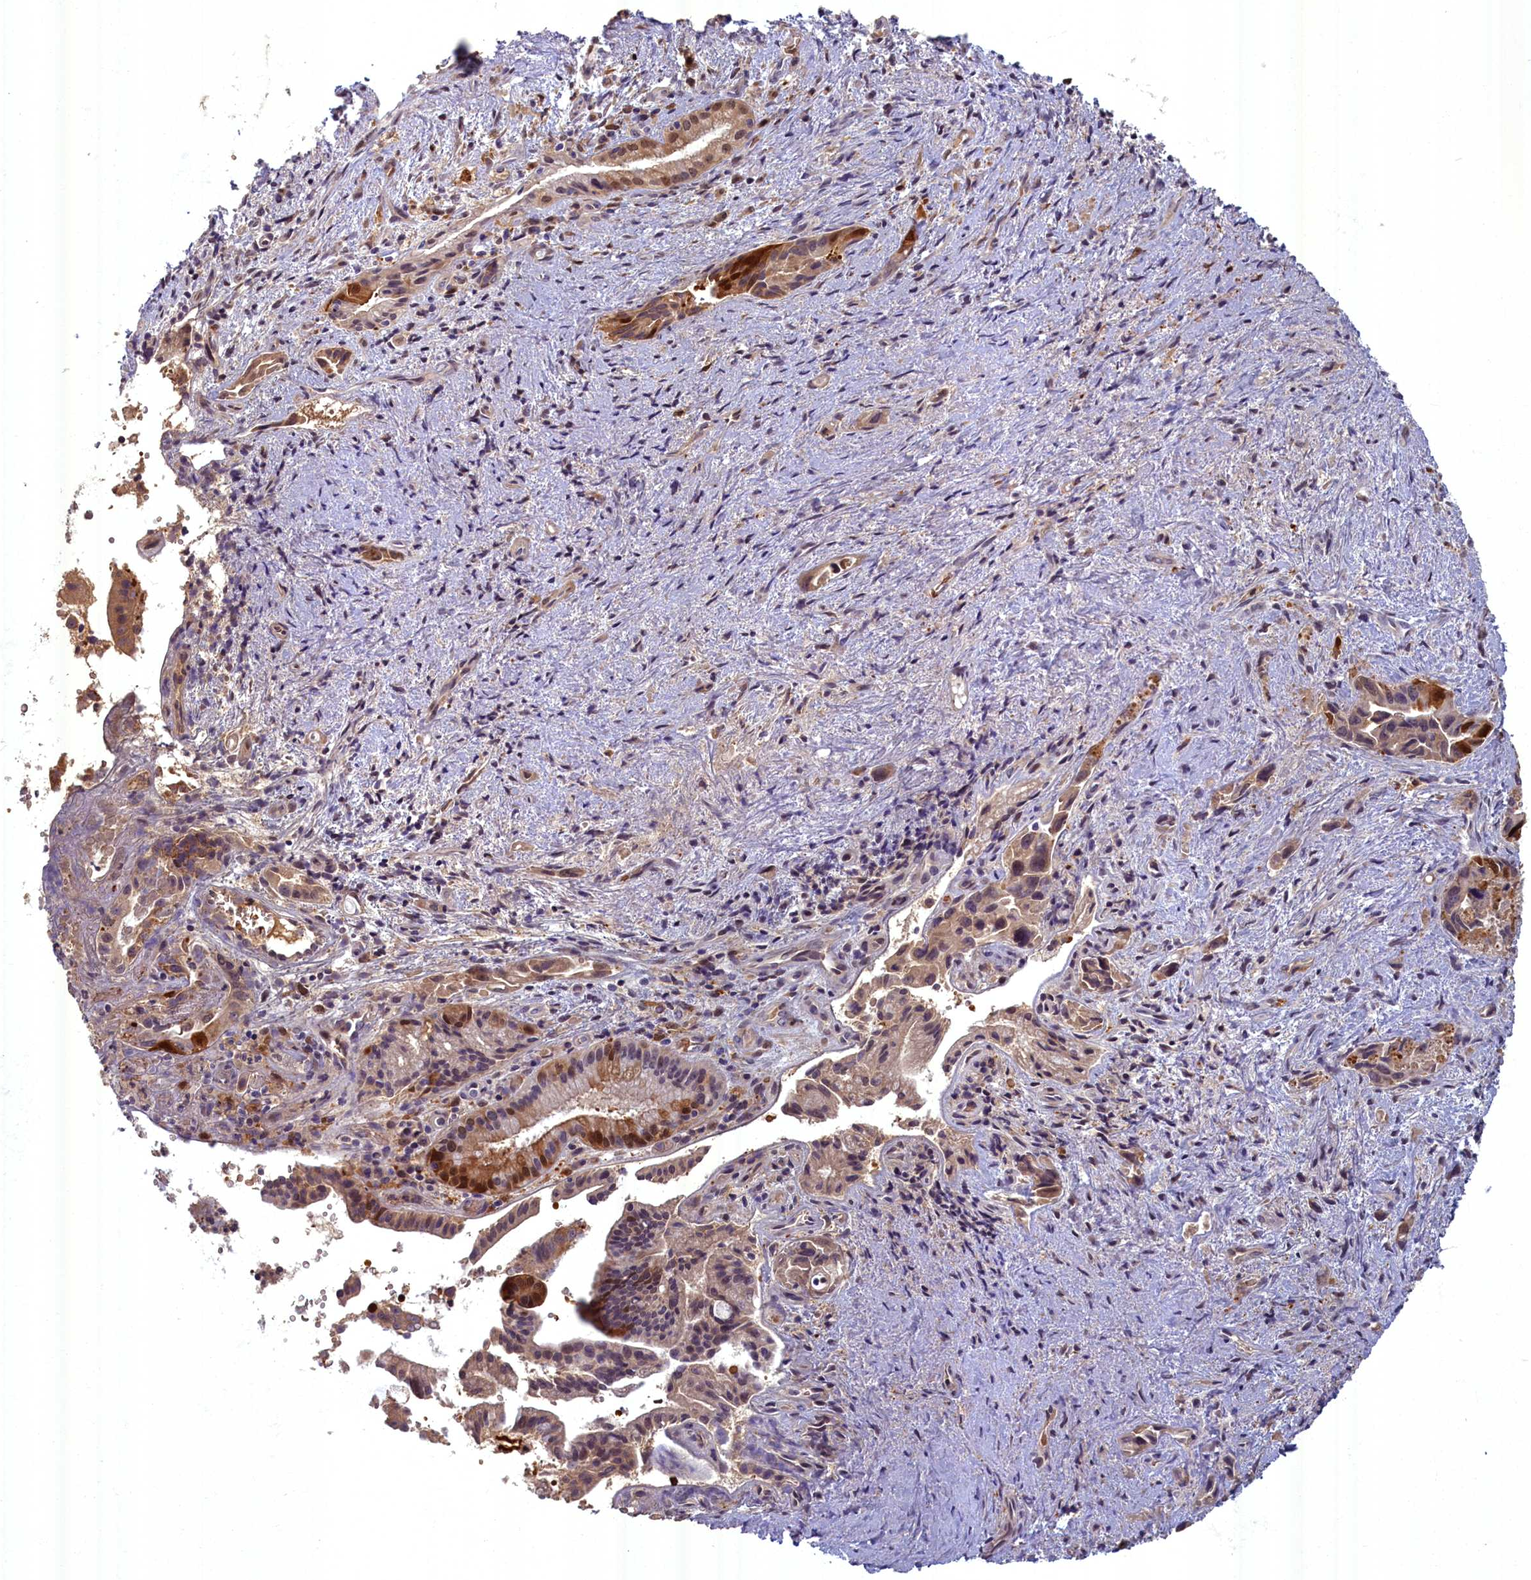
{"staining": {"intensity": "strong", "quantity": "<25%", "location": "cytoplasmic/membranous,nuclear"}, "tissue": "pancreatic cancer", "cell_type": "Tumor cells", "image_type": "cancer", "snomed": [{"axis": "morphology", "description": "Adenocarcinoma, NOS"}, {"axis": "topography", "description": "Pancreas"}], "caption": "Adenocarcinoma (pancreatic) was stained to show a protein in brown. There is medium levels of strong cytoplasmic/membranous and nuclear staining in about <25% of tumor cells.", "gene": "BLVRB", "patient": {"sex": "female", "age": 77}}